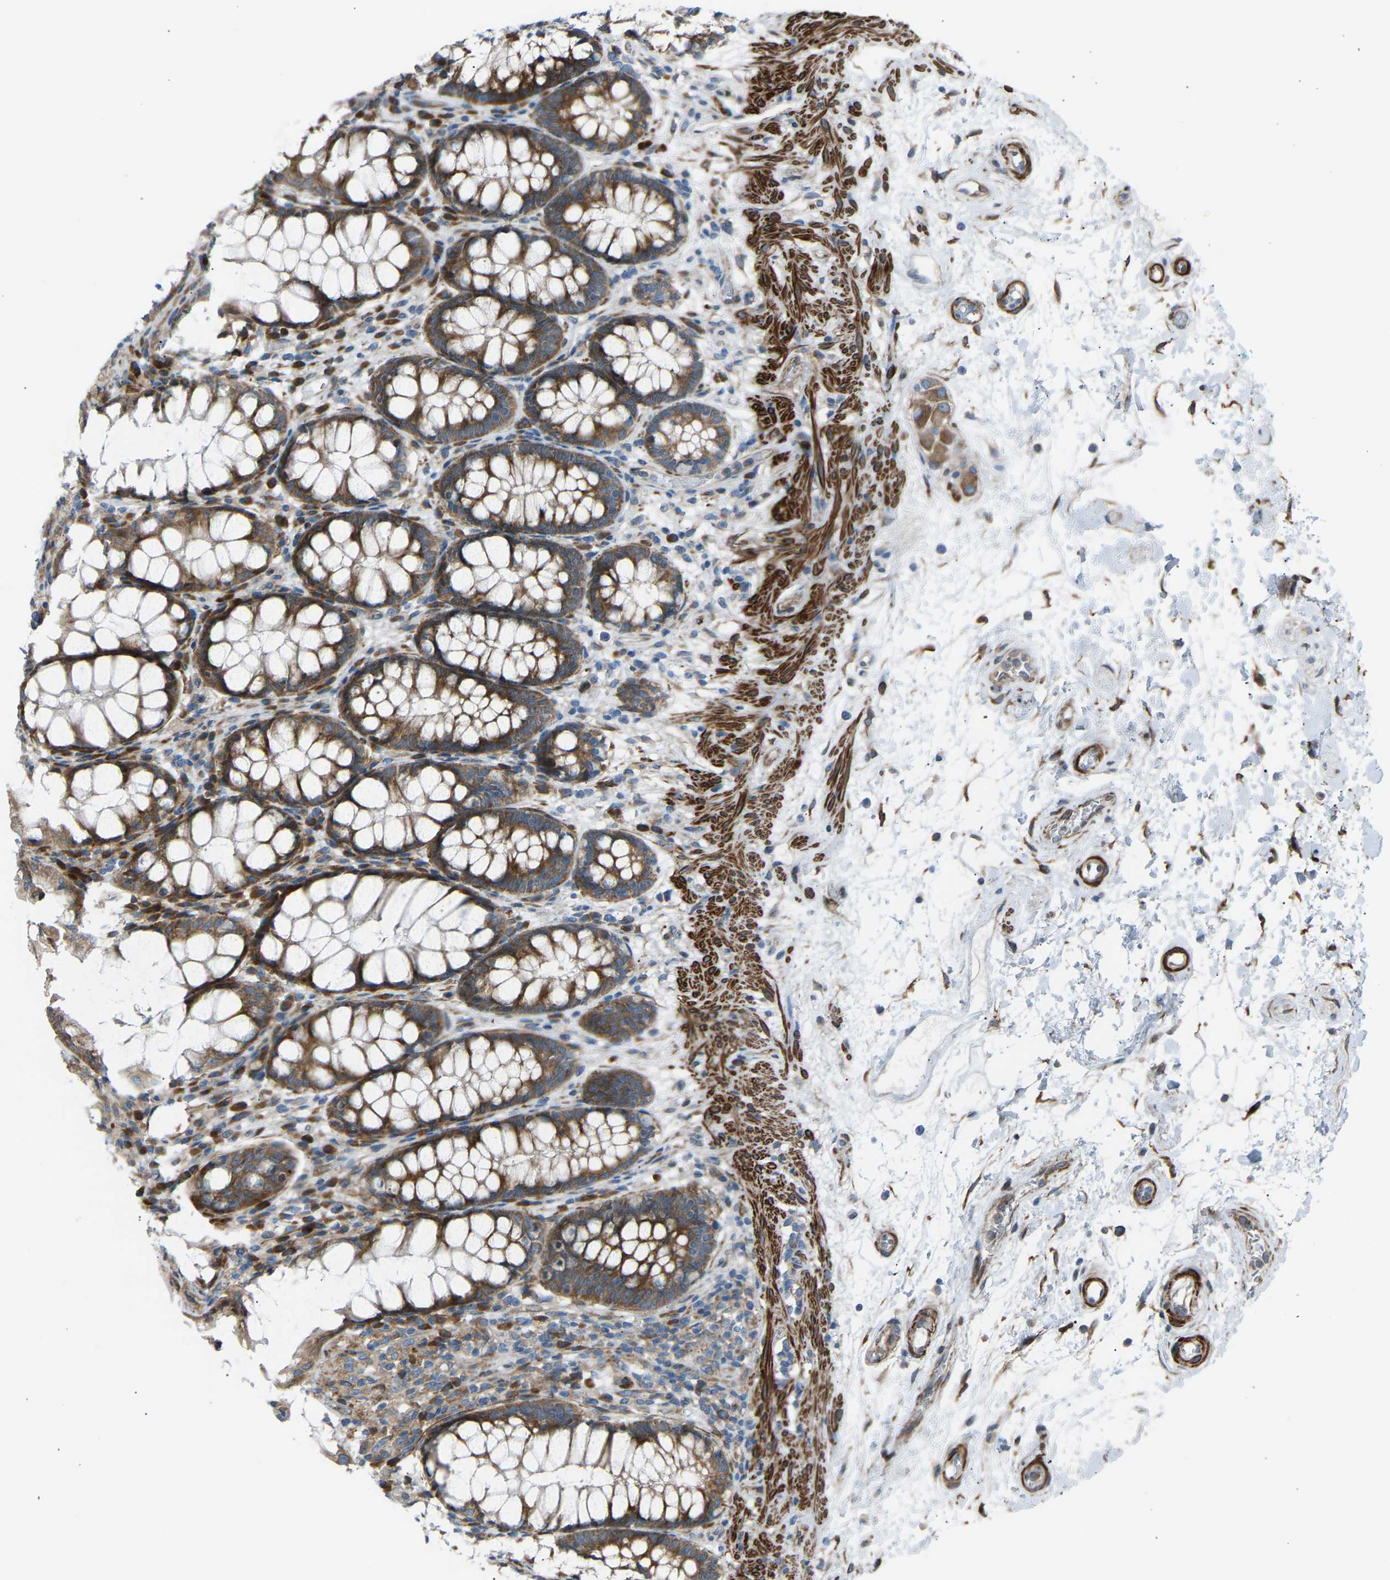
{"staining": {"intensity": "moderate", "quantity": ">75%", "location": "cytoplasmic/membranous"}, "tissue": "rectum", "cell_type": "Glandular cells", "image_type": "normal", "snomed": [{"axis": "morphology", "description": "Normal tissue, NOS"}, {"axis": "topography", "description": "Rectum"}], "caption": "The image displays staining of normal rectum, revealing moderate cytoplasmic/membranous protein positivity (brown color) within glandular cells. (IHC, brightfield microscopy, high magnification).", "gene": "VPS41", "patient": {"sex": "male", "age": 64}}